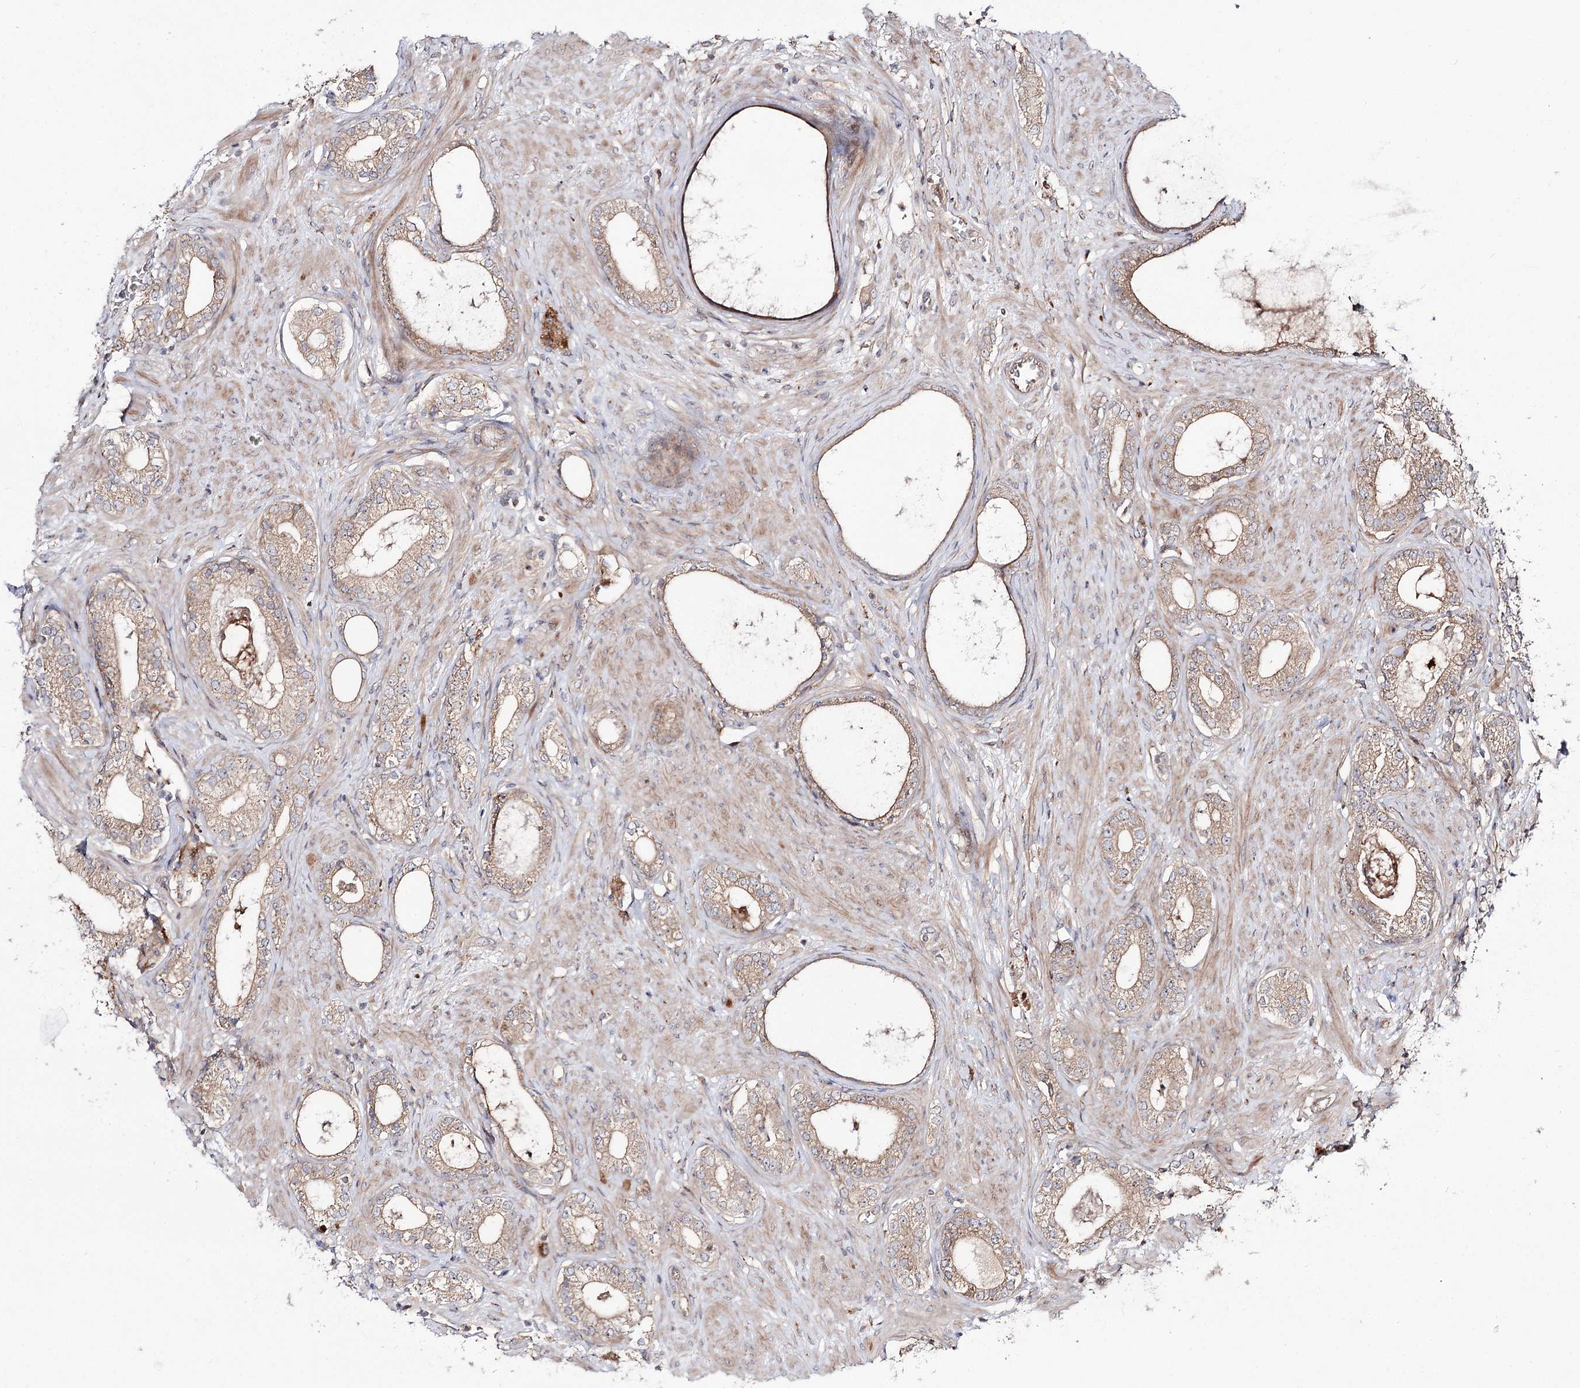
{"staining": {"intensity": "weak", "quantity": ">75%", "location": "cytoplasmic/membranous"}, "tissue": "prostate cancer", "cell_type": "Tumor cells", "image_type": "cancer", "snomed": [{"axis": "morphology", "description": "Adenocarcinoma, High grade"}, {"axis": "topography", "description": "Prostate"}], "caption": "Immunohistochemistry (IHC) staining of adenocarcinoma (high-grade) (prostate), which demonstrates low levels of weak cytoplasmic/membranous staining in approximately >75% of tumor cells indicating weak cytoplasmic/membranous protein staining. The staining was performed using DAB (3,3'-diaminobenzidine) (brown) for protein detection and nuclei were counterstained in hematoxylin (blue).", "gene": "C11orf80", "patient": {"sex": "male", "age": 63}}